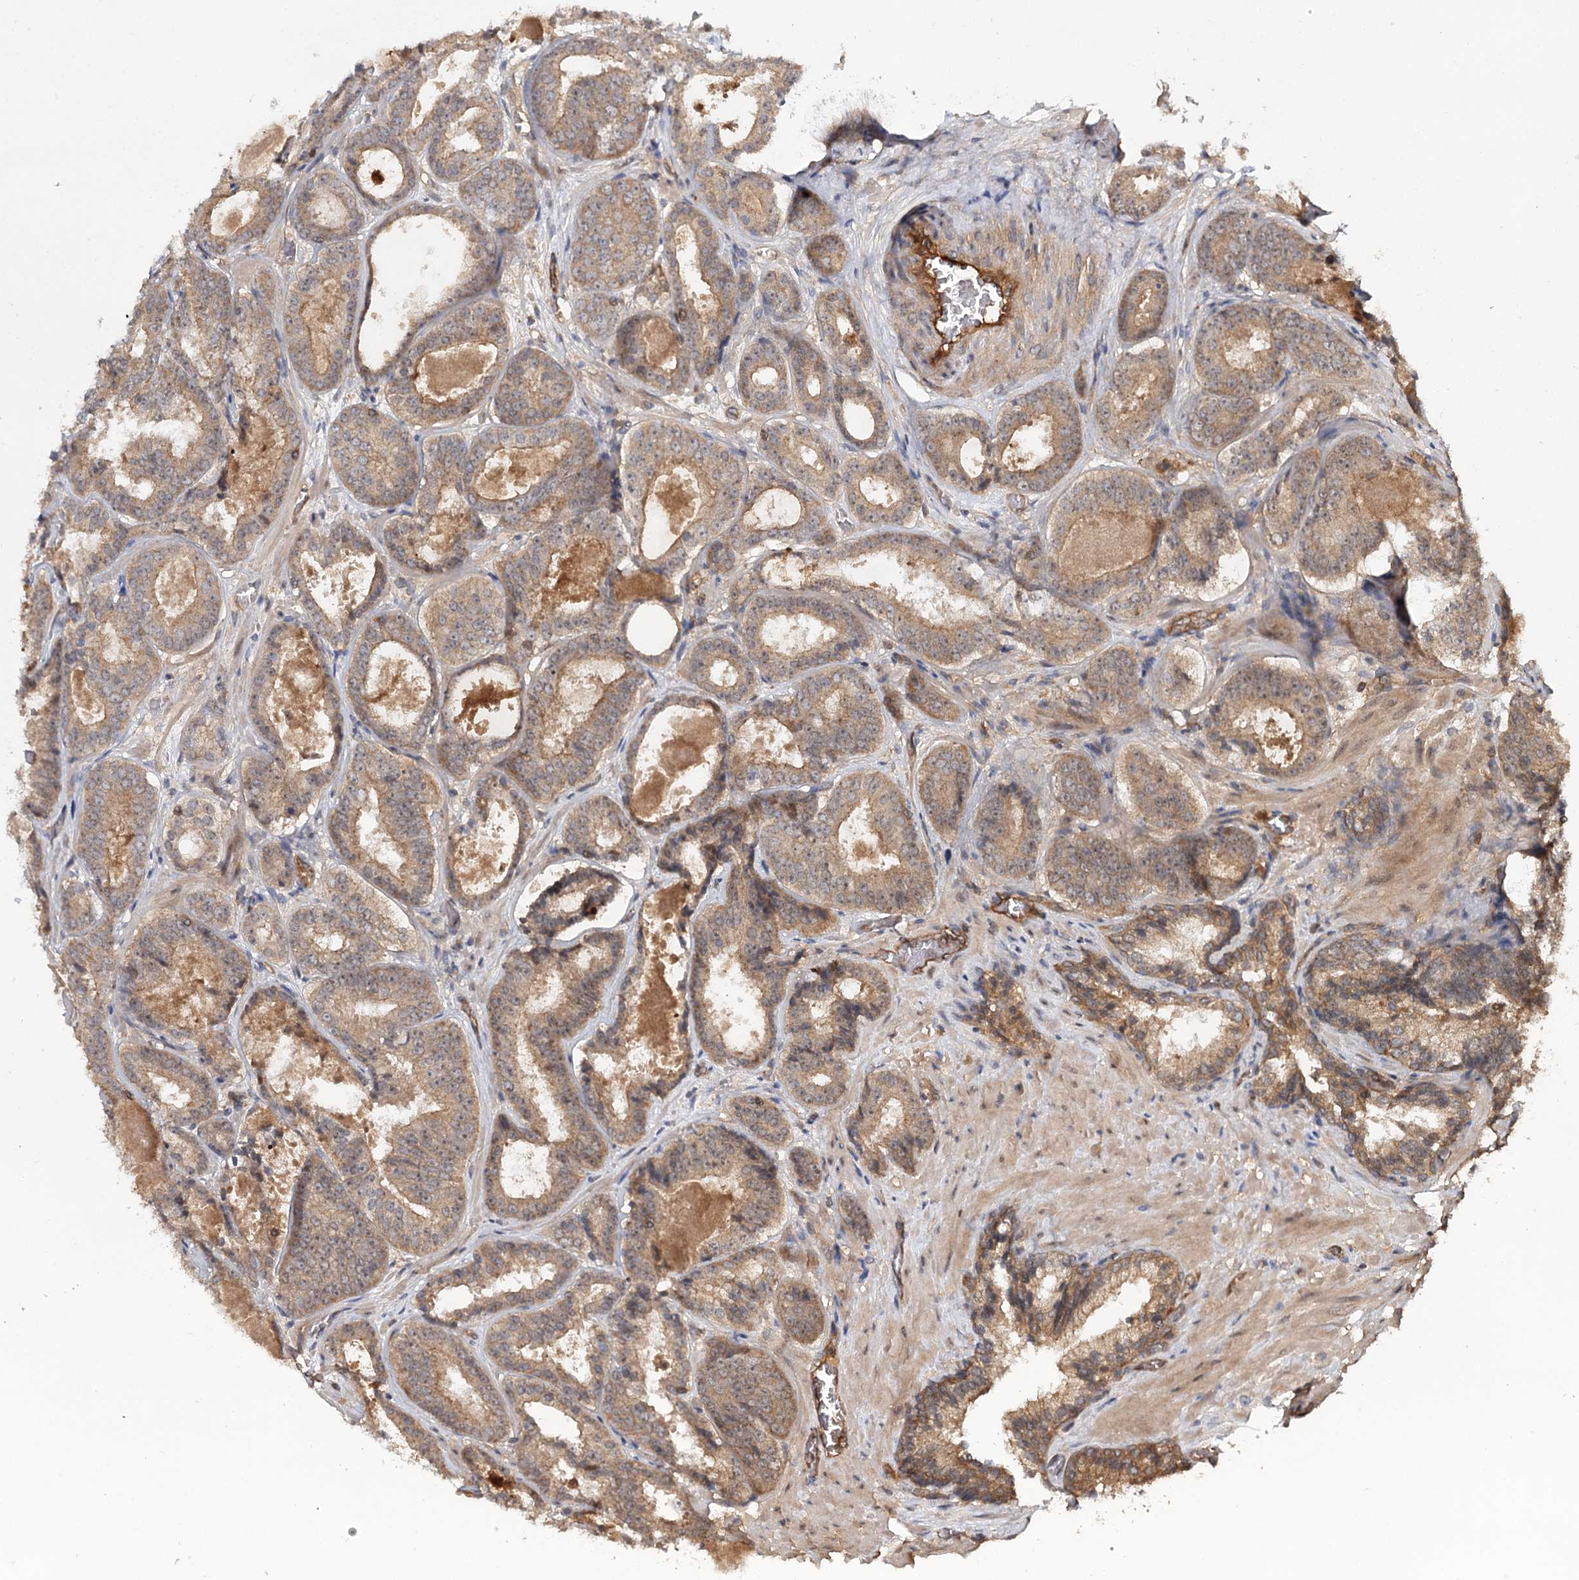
{"staining": {"intensity": "moderate", "quantity": "25%-75%", "location": "cytoplasmic/membranous"}, "tissue": "prostate cancer", "cell_type": "Tumor cells", "image_type": "cancer", "snomed": [{"axis": "morphology", "description": "Adenocarcinoma, High grade"}, {"axis": "topography", "description": "Prostate"}], "caption": "About 25%-75% of tumor cells in human prostate cancer show moderate cytoplasmic/membranous protein staining as visualized by brown immunohistochemical staining.", "gene": "BCR", "patient": {"sex": "male", "age": 57}}